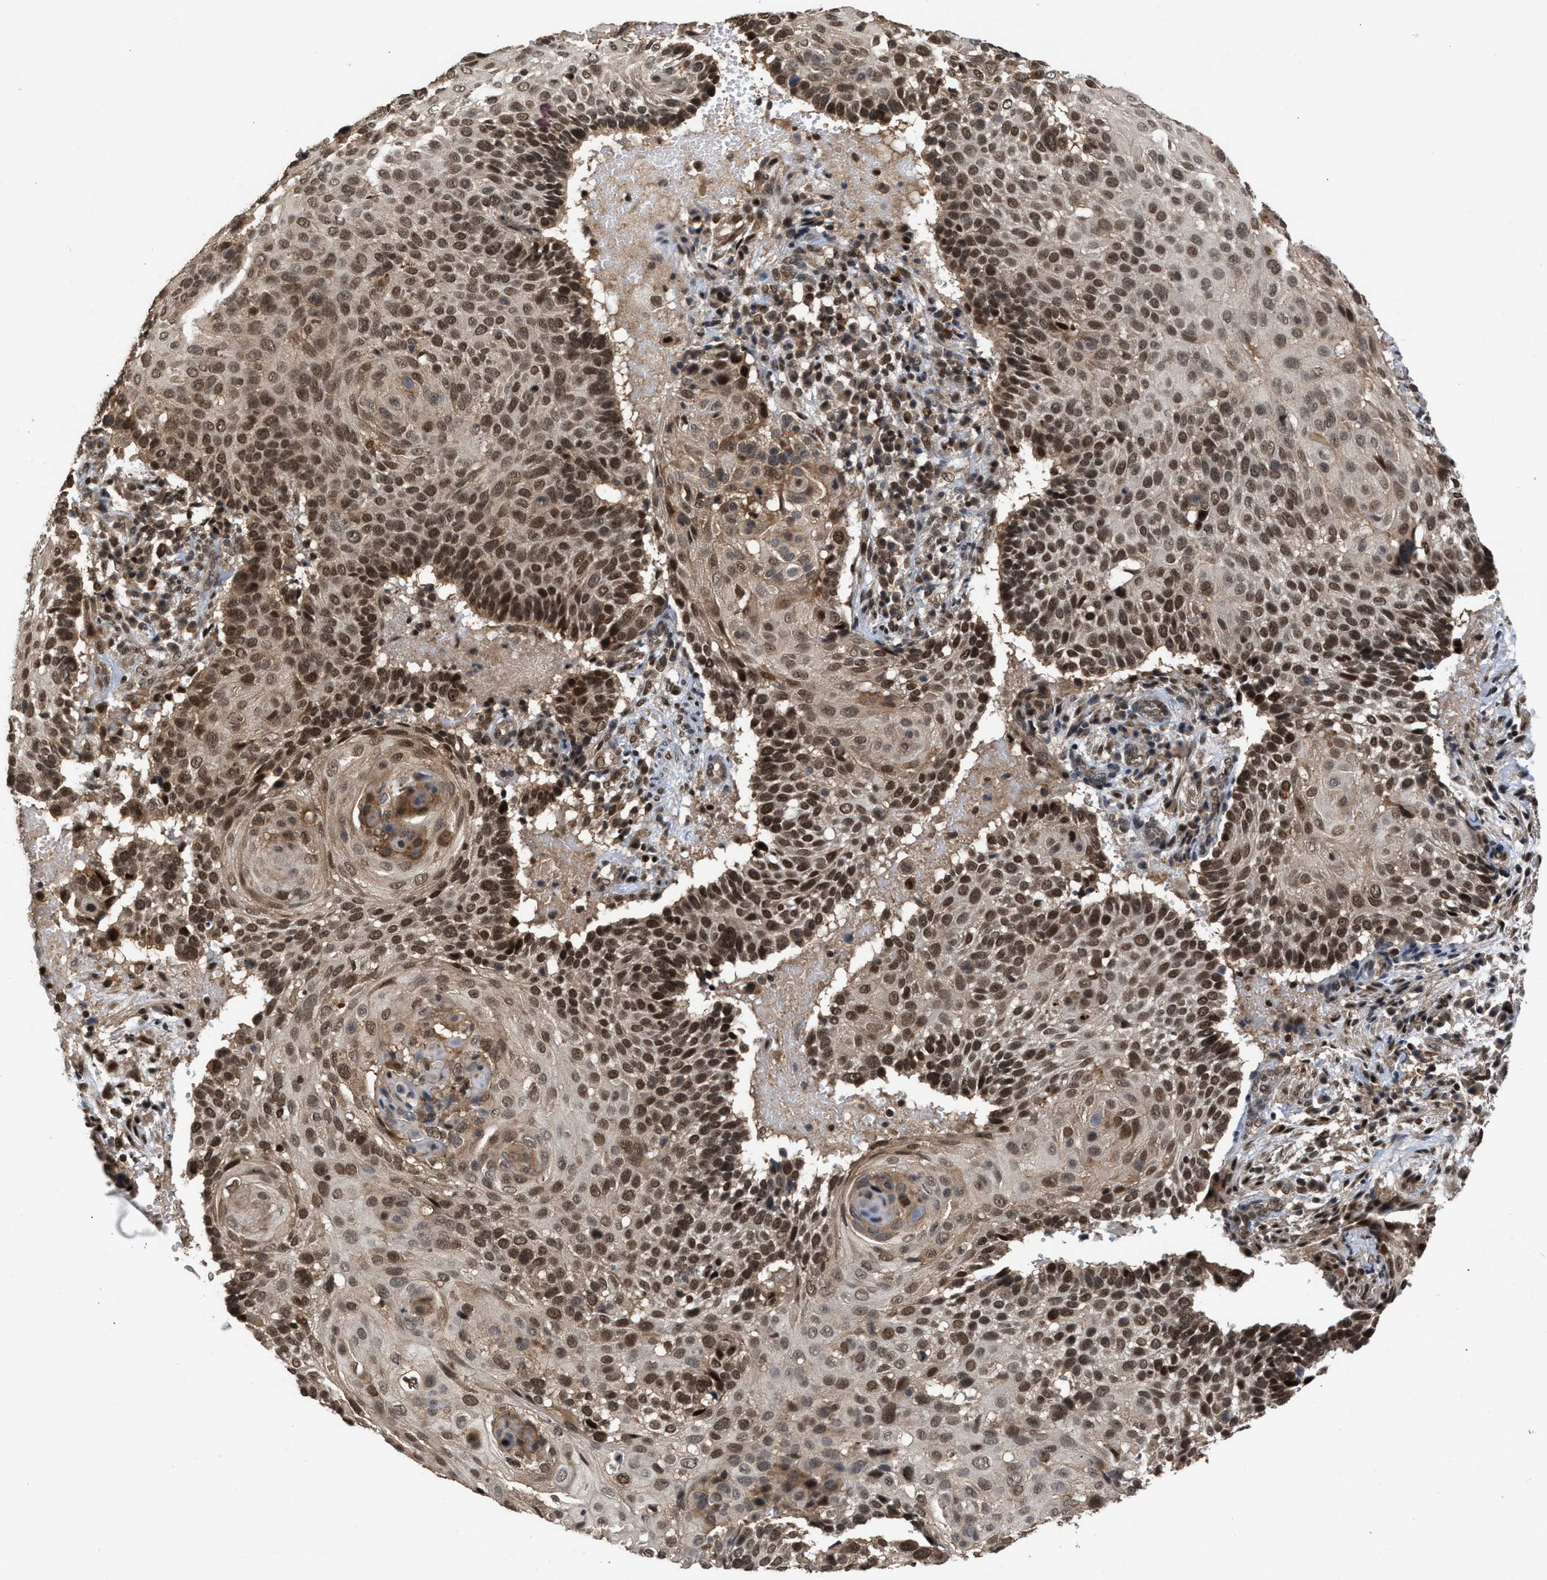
{"staining": {"intensity": "strong", "quantity": ">75%", "location": "cytoplasmic/membranous,nuclear"}, "tissue": "cervical cancer", "cell_type": "Tumor cells", "image_type": "cancer", "snomed": [{"axis": "morphology", "description": "Squamous cell carcinoma, NOS"}, {"axis": "topography", "description": "Cervix"}], "caption": "IHC histopathology image of neoplastic tissue: squamous cell carcinoma (cervical) stained using immunohistochemistry reveals high levels of strong protein expression localized specifically in the cytoplasmic/membranous and nuclear of tumor cells, appearing as a cytoplasmic/membranous and nuclear brown color.", "gene": "C9orf78", "patient": {"sex": "female", "age": 74}}